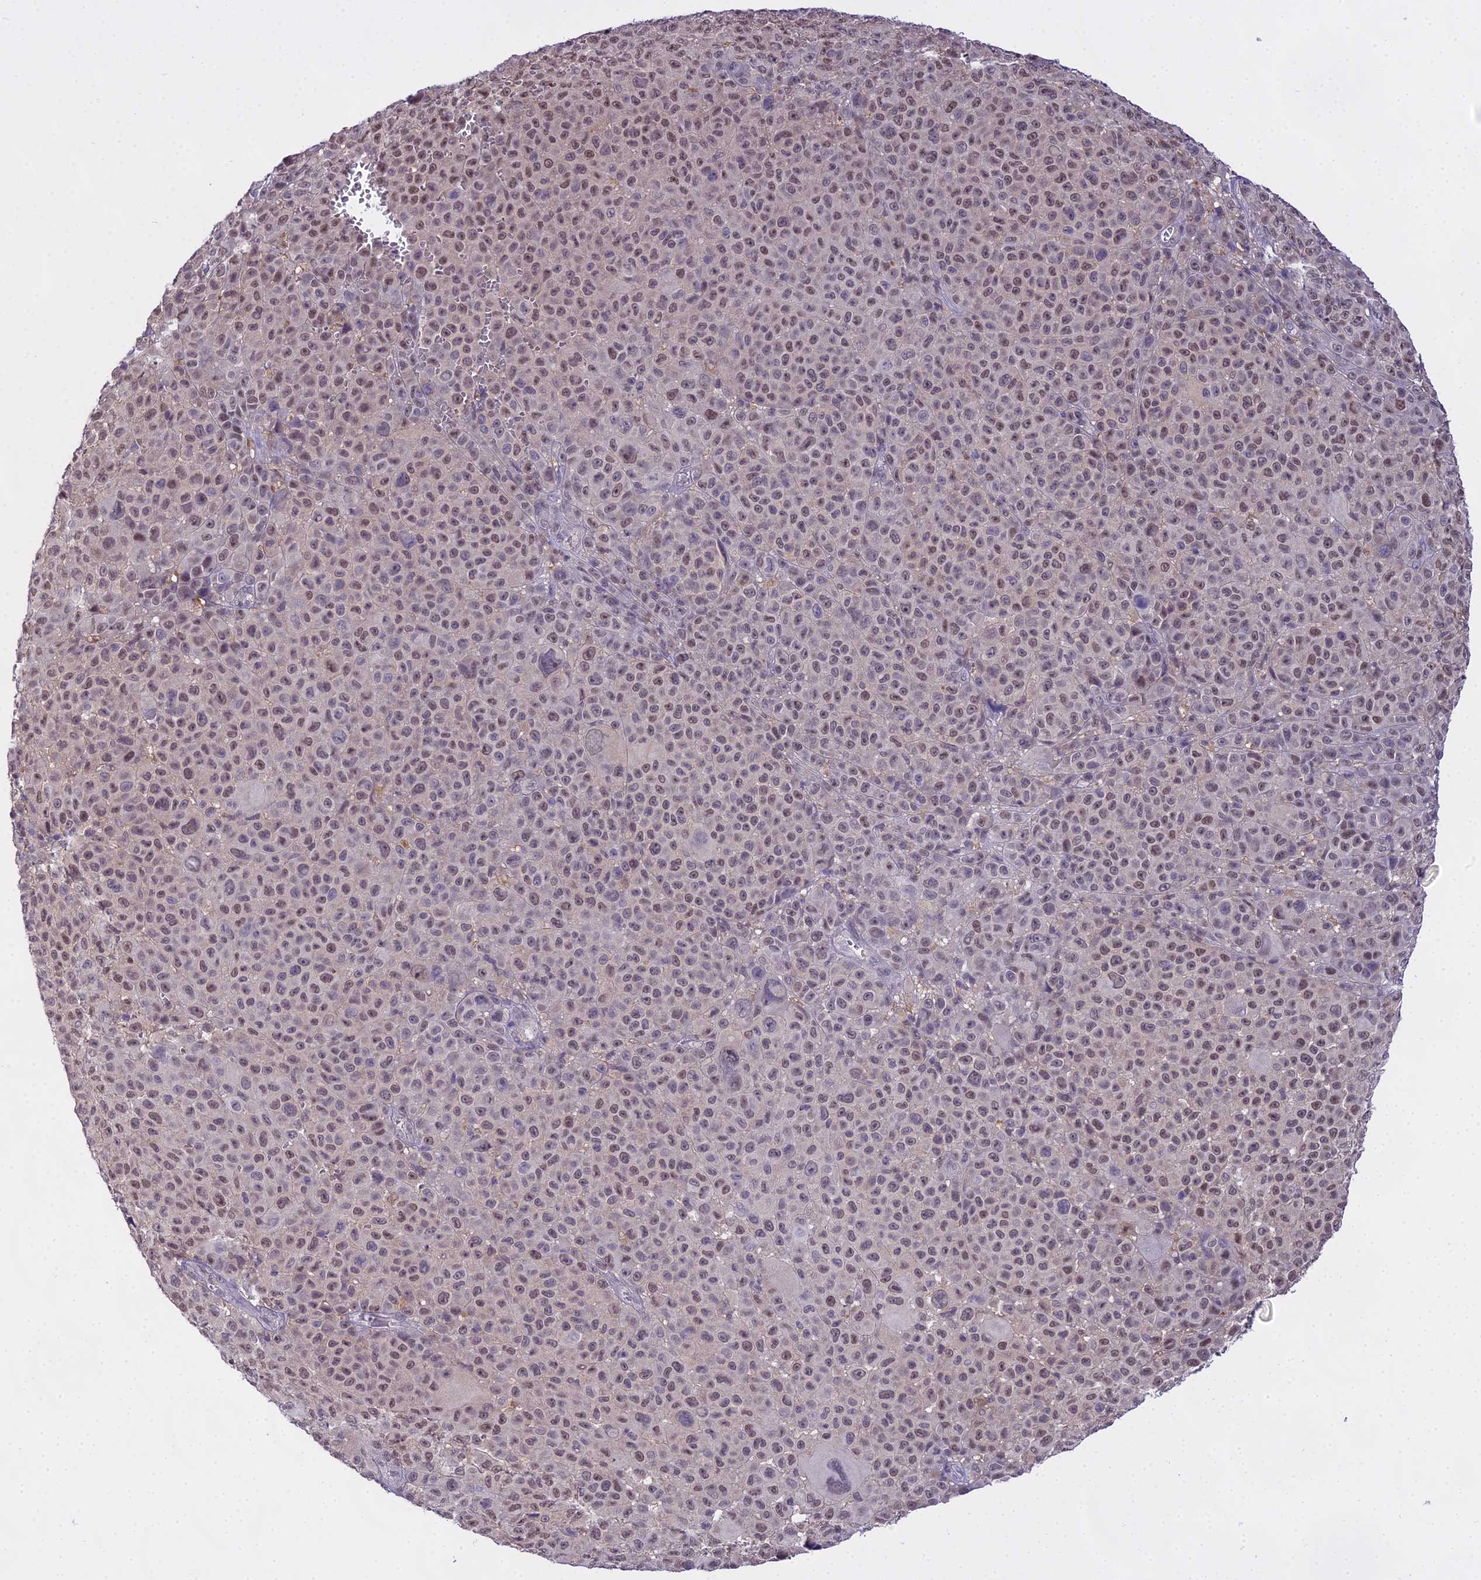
{"staining": {"intensity": "moderate", "quantity": ">75%", "location": "nuclear"}, "tissue": "melanoma", "cell_type": "Tumor cells", "image_type": "cancer", "snomed": [{"axis": "morphology", "description": "Malignant melanoma, NOS"}, {"axis": "topography", "description": "Skin"}], "caption": "Tumor cells exhibit medium levels of moderate nuclear staining in approximately >75% of cells in melanoma.", "gene": "MAT2A", "patient": {"sex": "female", "age": 94}}